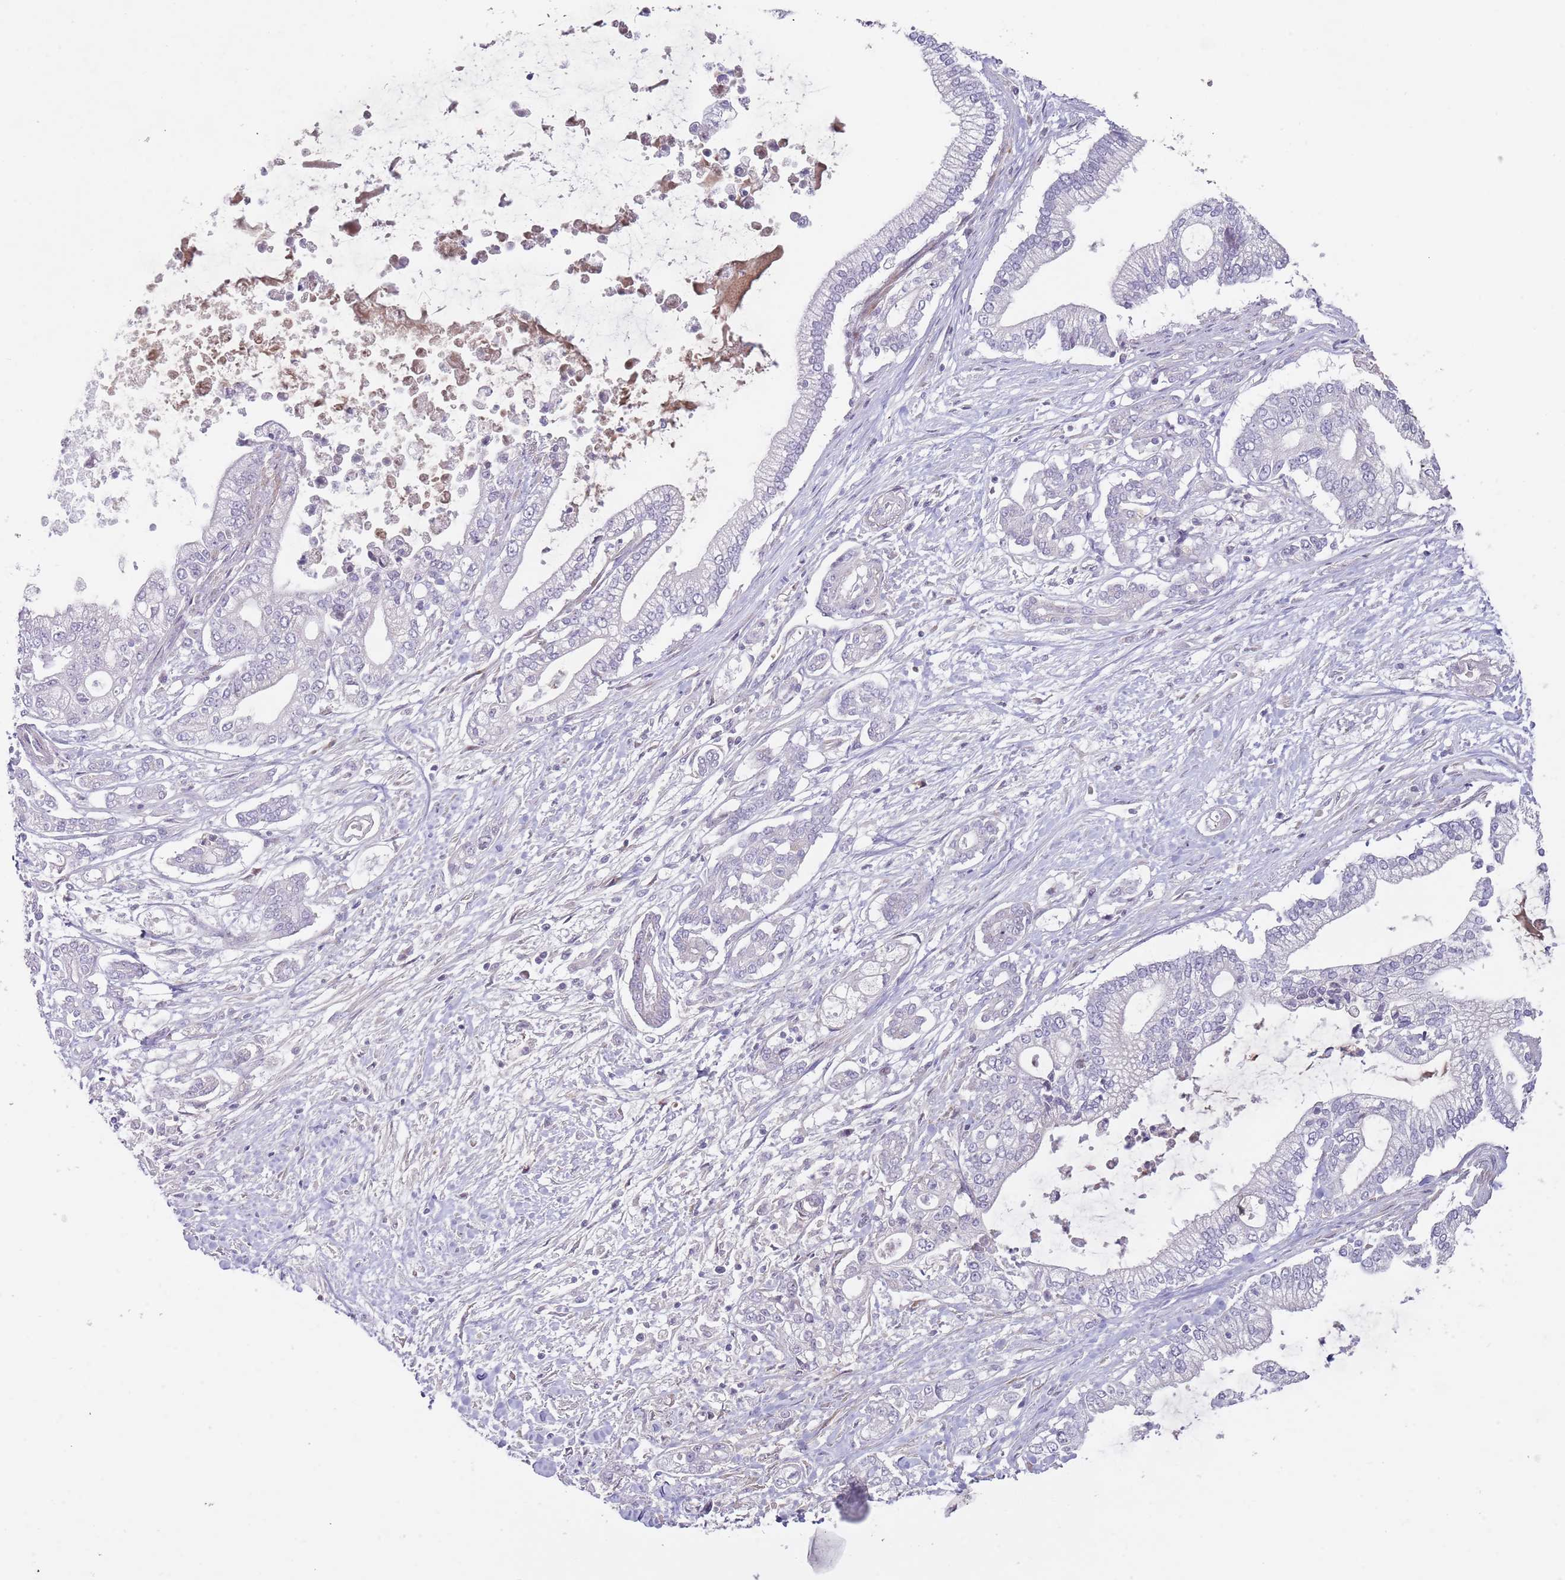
{"staining": {"intensity": "negative", "quantity": "none", "location": "none"}, "tissue": "pancreatic cancer", "cell_type": "Tumor cells", "image_type": "cancer", "snomed": [{"axis": "morphology", "description": "Adenocarcinoma, NOS"}, {"axis": "topography", "description": "Pancreas"}], "caption": "This image is of pancreatic adenocarcinoma stained with immunohistochemistry to label a protein in brown with the nuclei are counter-stained blue. There is no expression in tumor cells.", "gene": "PRAC1", "patient": {"sex": "male", "age": 69}}